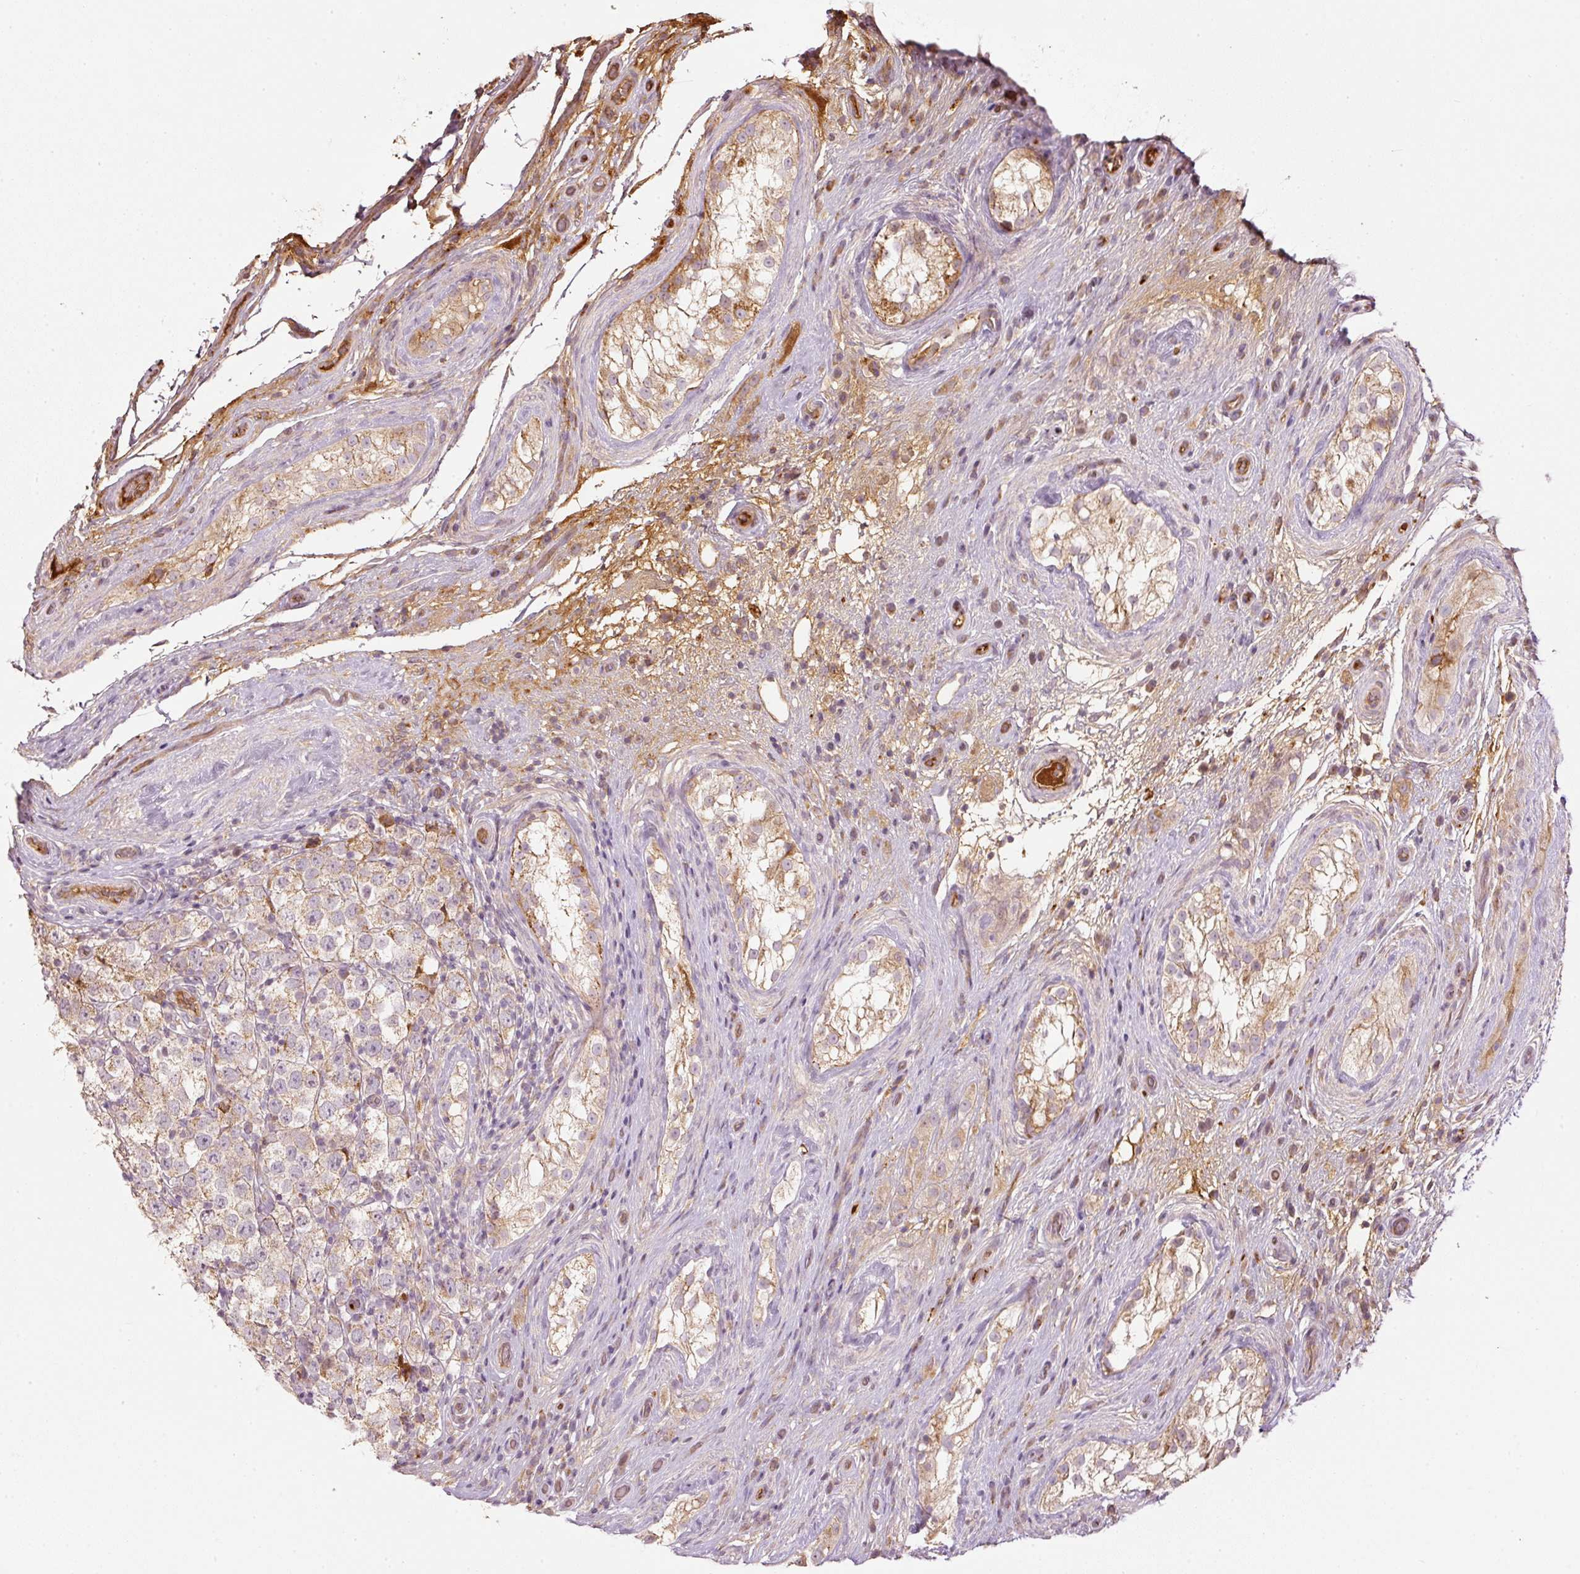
{"staining": {"intensity": "weak", "quantity": "25%-75%", "location": "cytoplasmic/membranous"}, "tissue": "testis cancer", "cell_type": "Tumor cells", "image_type": "cancer", "snomed": [{"axis": "morphology", "description": "Seminoma, NOS"}, {"axis": "morphology", "description": "Carcinoma, Embryonal, NOS"}, {"axis": "topography", "description": "Testis"}], "caption": "The photomicrograph displays a brown stain indicating the presence of a protein in the cytoplasmic/membranous of tumor cells in testis cancer.", "gene": "SERPING1", "patient": {"sex": "male", "age": 41}}